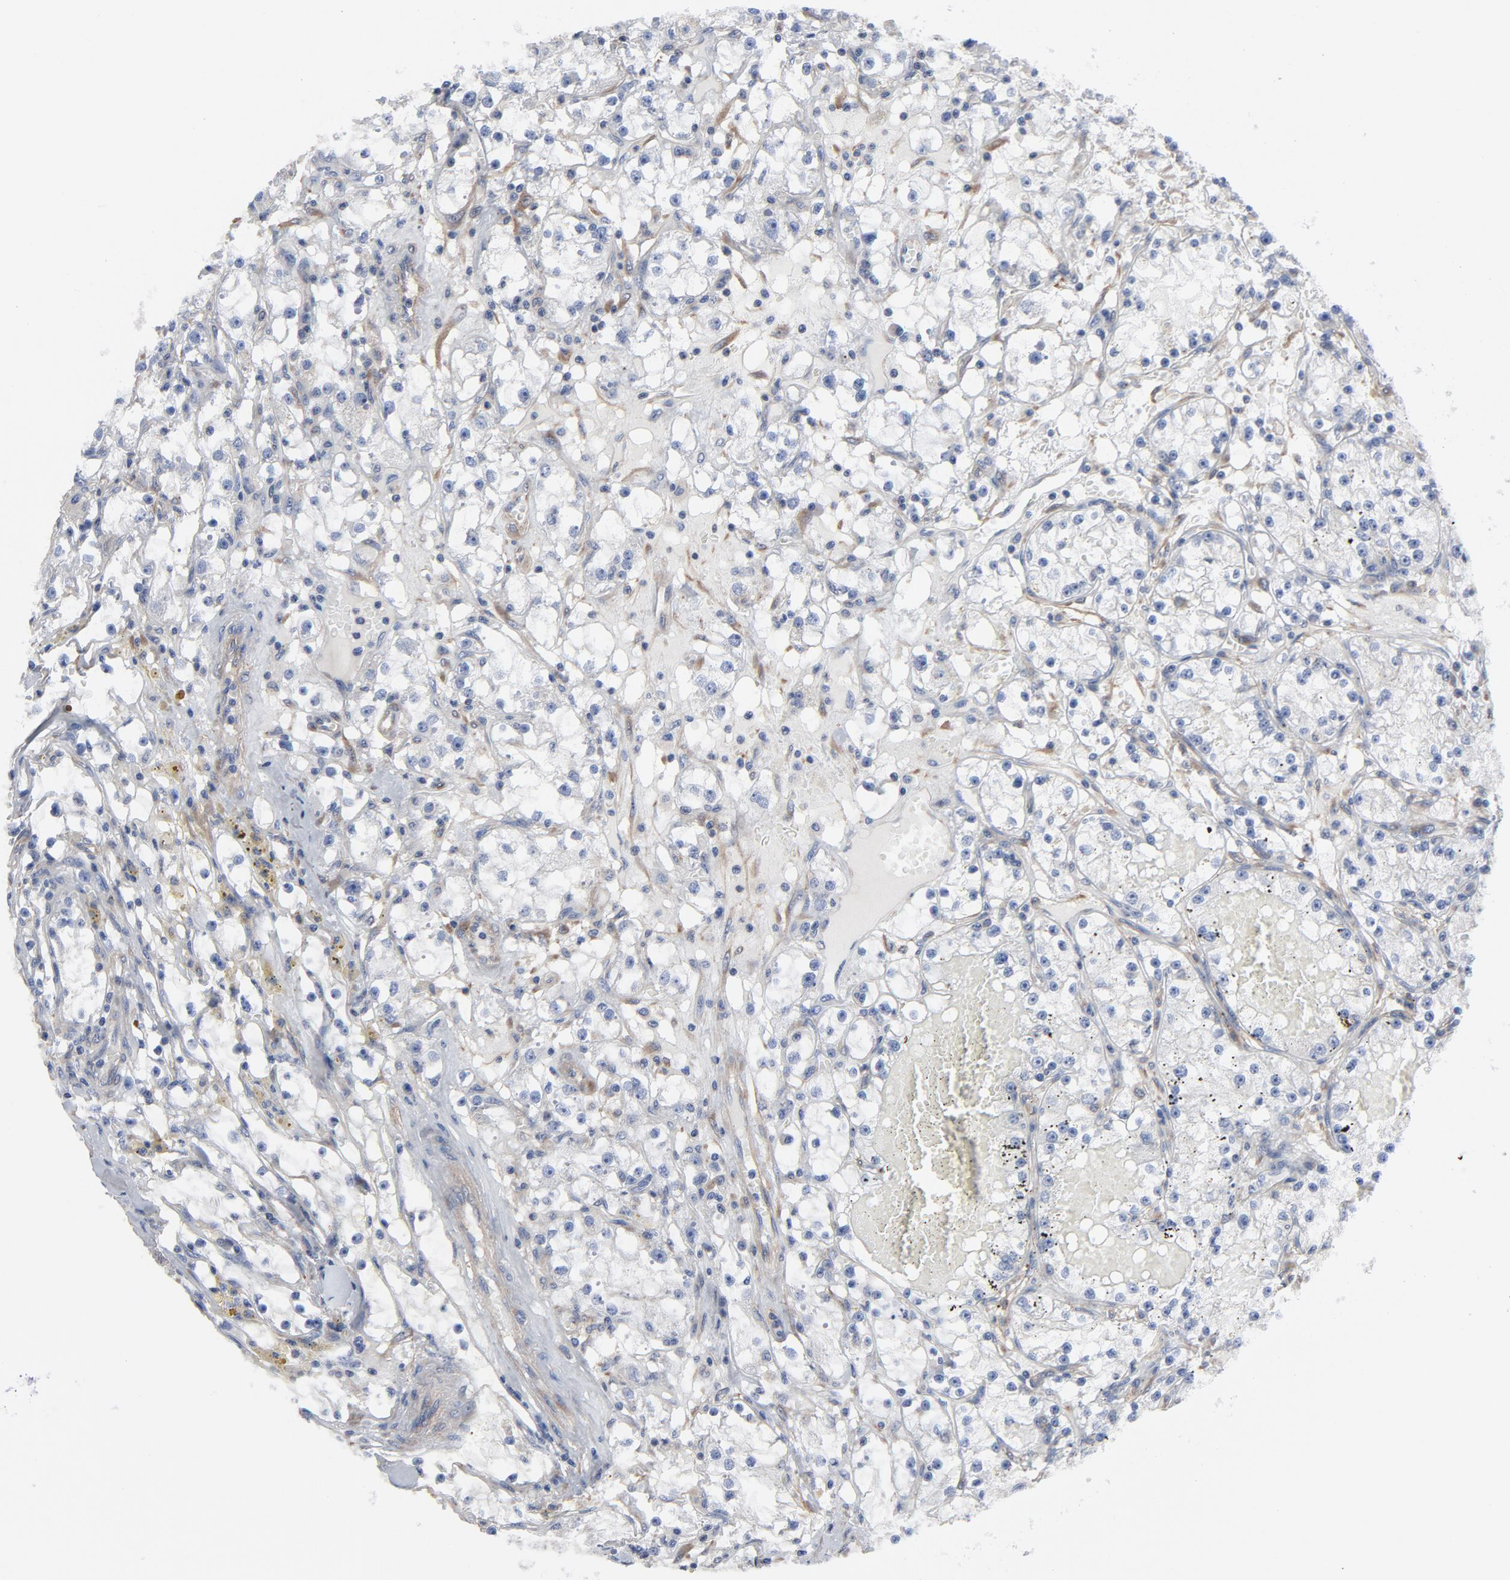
{"staining": {"intensity": "negative", "quantity": "none", "location": "none"}, "tissue": "renal cancer", "cell_type": "Tumor cells", "image_type": "cancer", "snomed": [{"axis": "morphology", "description": "Adenocarcinoma, NOS"}, {"axis": "topography", "description": "Kidney"}], "caption": "Tumor cells show no significant protein positivity in adenocarcinoma (renal).", "gene": "DYNLT3", "patient": {"sex": "male", "age": 56}}